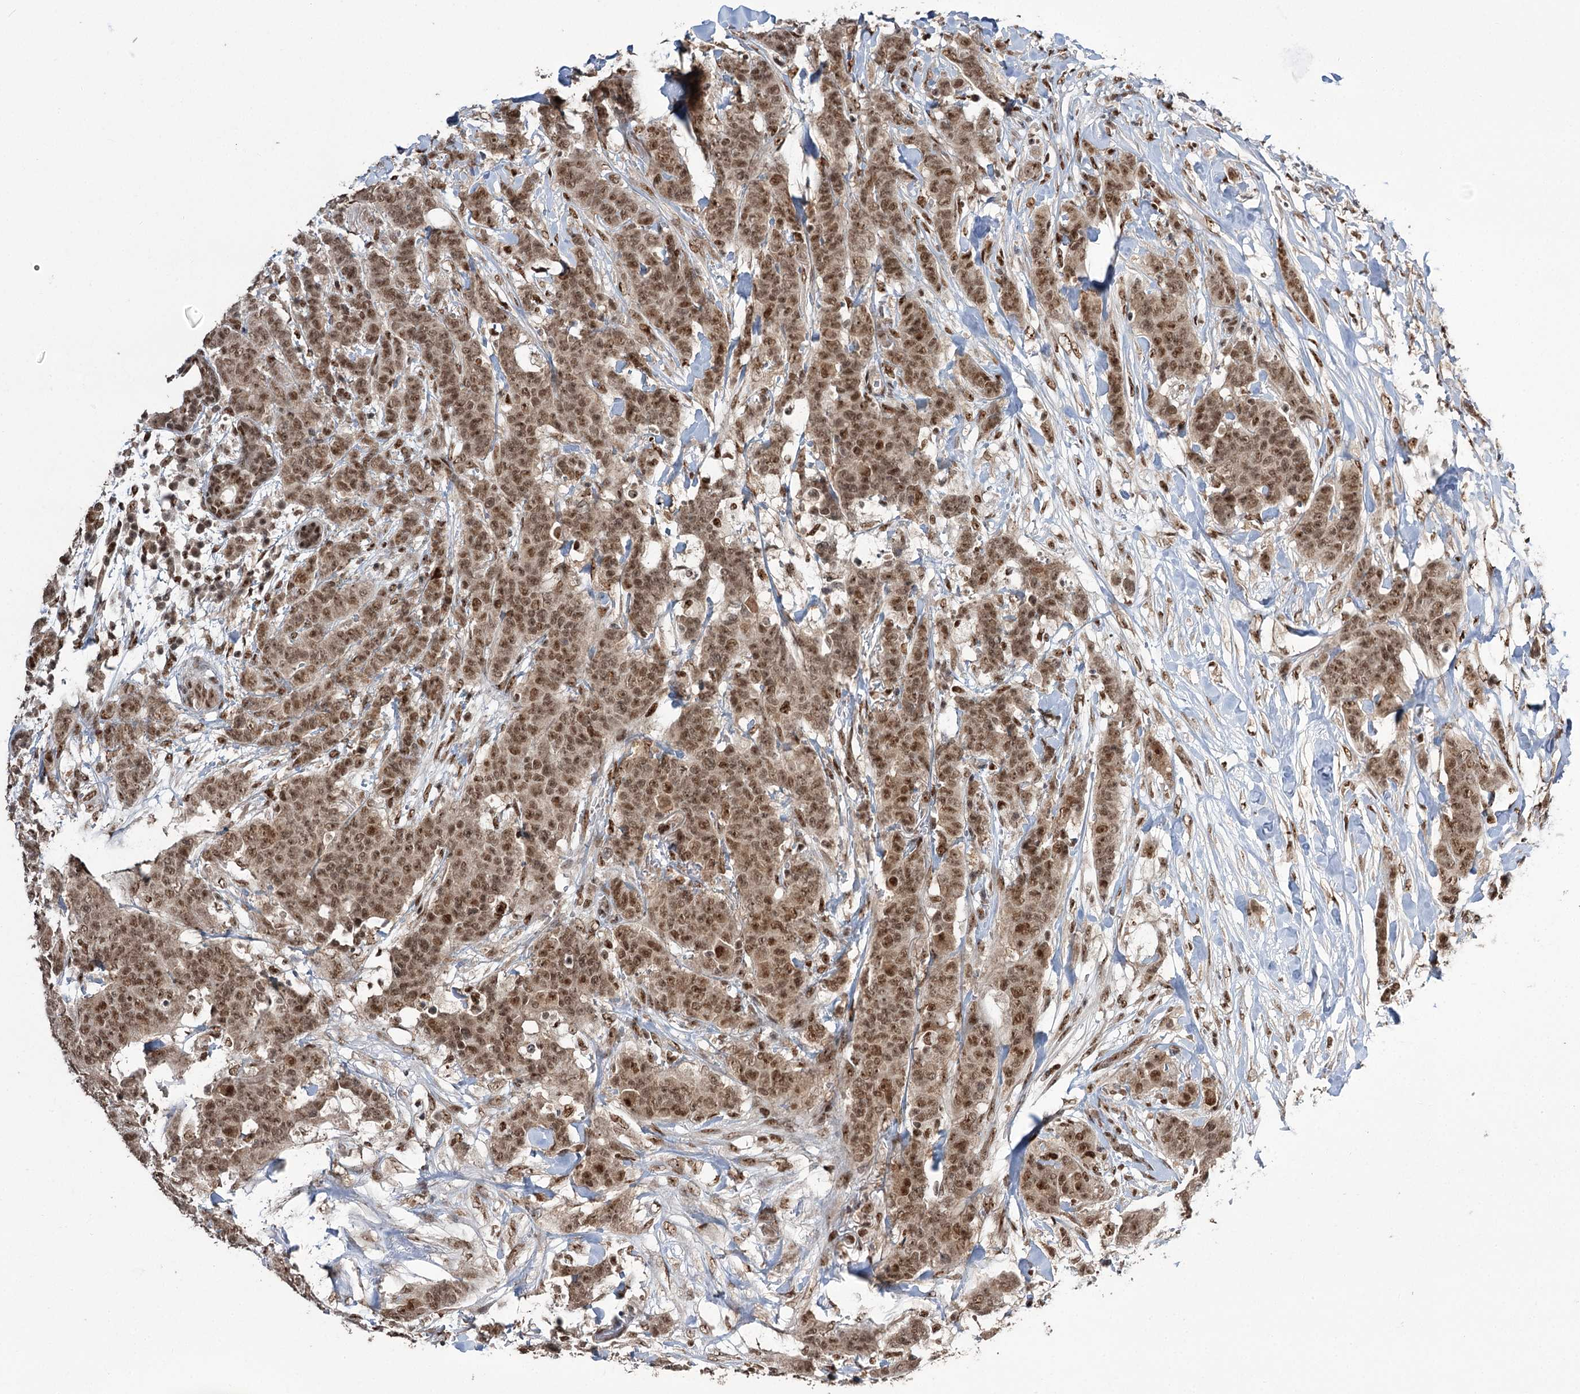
{"staining": {"intensity": "moderate", "quantity": ">75%", "location": "nuclear"}, "tissue": "breast cancer", "cell_type": "Tumor cells", "image_type": "cancer", "snomed": [{"axis": "morphology", "description": "Duct carcinoma"}, {"axis": "topography", "description": "Breast"}], "caption": "Infiltrating ductal carcinoma (breast) stained for a protein (brown) exhibits moderate nuclear positive expression in approximately >75% of tumor cells.", "gene": "ERCC3", "patient": {"sex": "female", "age": 40}}